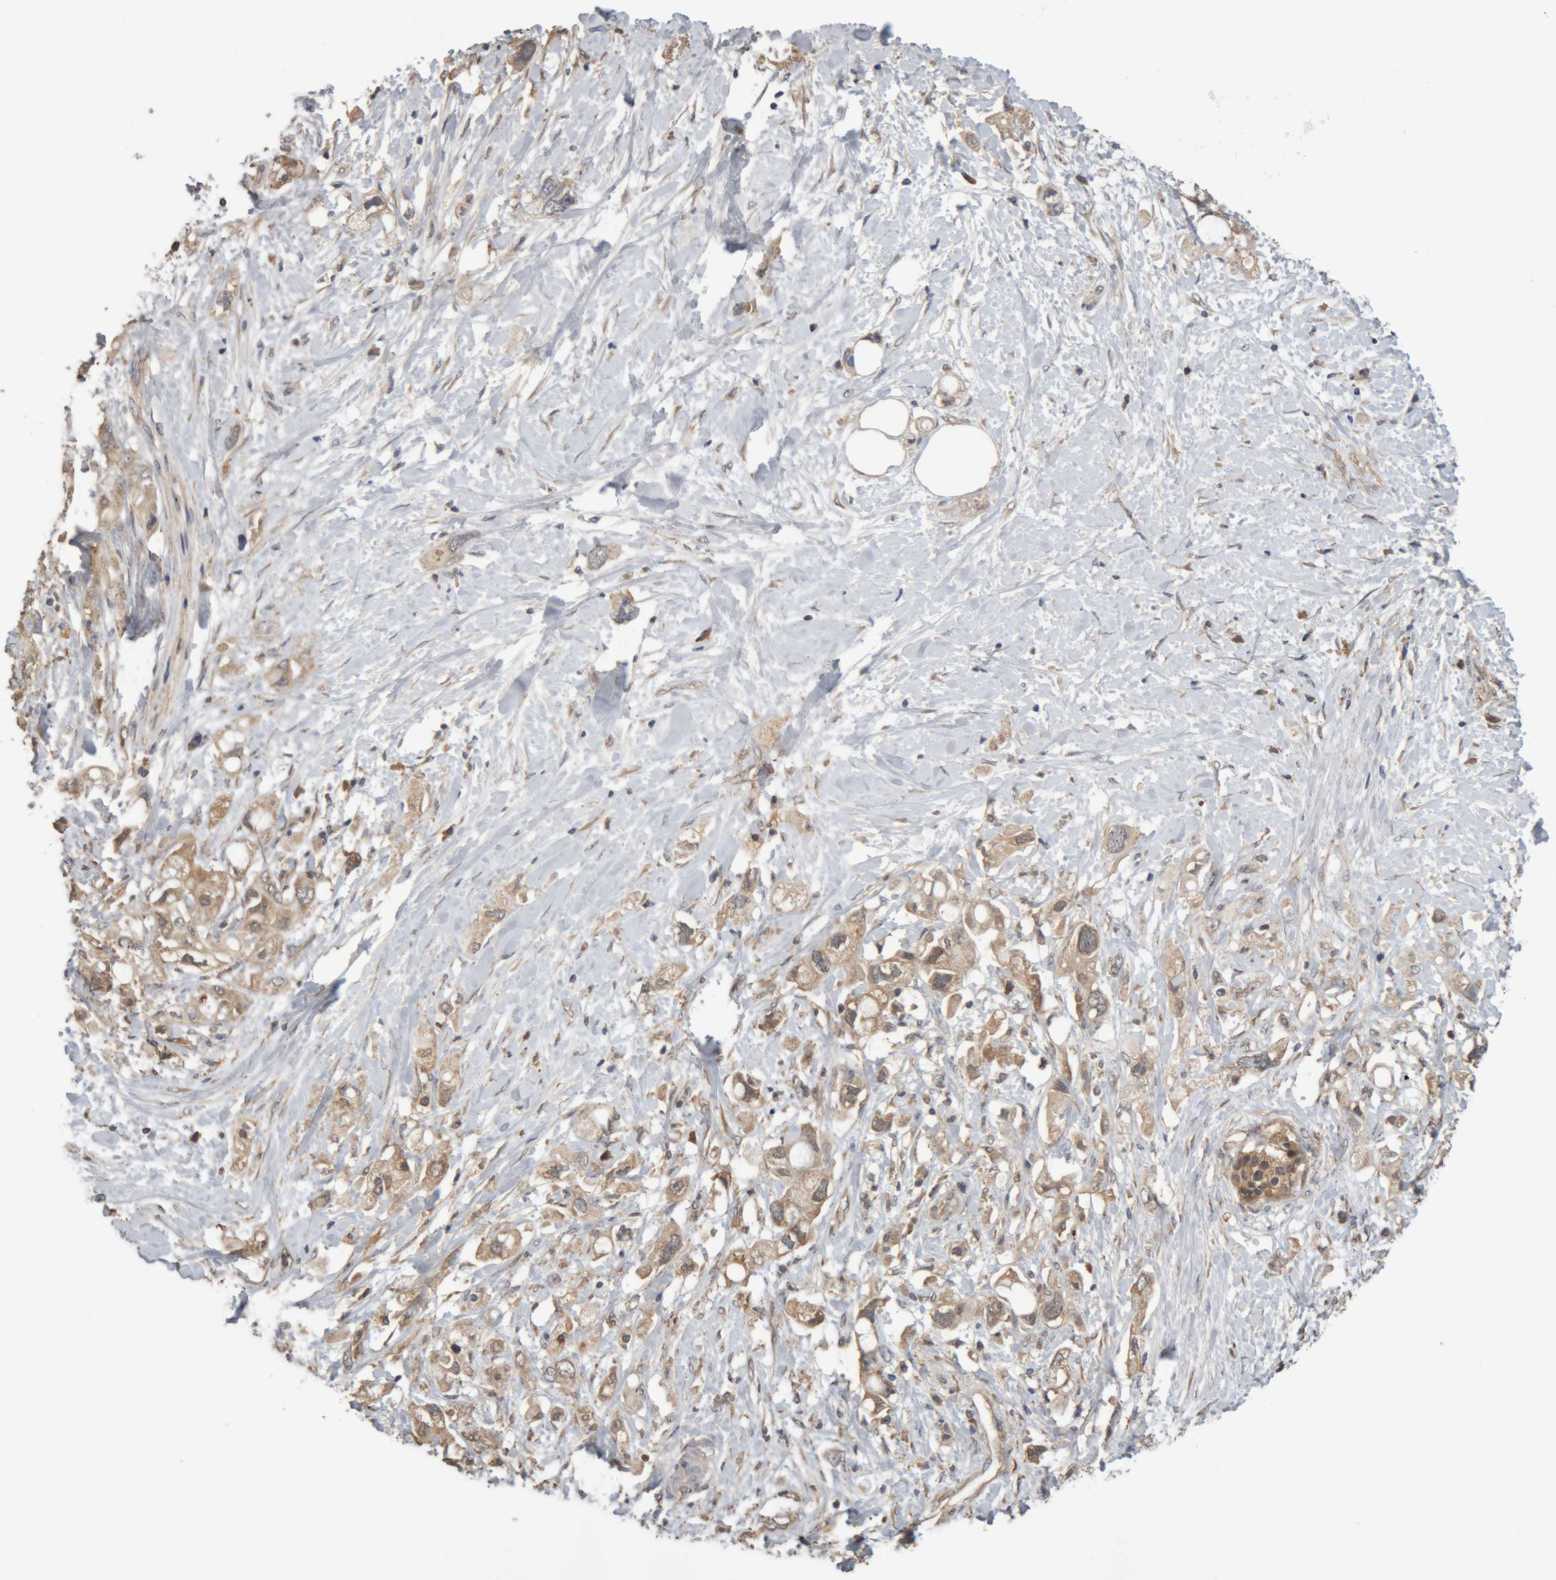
{"staining": {"intensity": "weak", "quantity": ">75%", "location": "cytoplasmic/membranous"}, "tissue": "pancreatic cancer", "cell_type": "Tumor cells", "image_type": "cancer", "snomed": [{"axis": "morphology", "description": "Adenocarcinoma, NOS"}, {"axis": "topography", "description": "Pancreas"}], "caption": "IHC (DAB) staining of pancreatic cancer (adenocarcinoma) demonstrates weak cytoplasmic/membranous protein staining in approximately >75% of tumor cells.", "gene": "TMED7", "patient": {"sex": "female", "age": 56}}